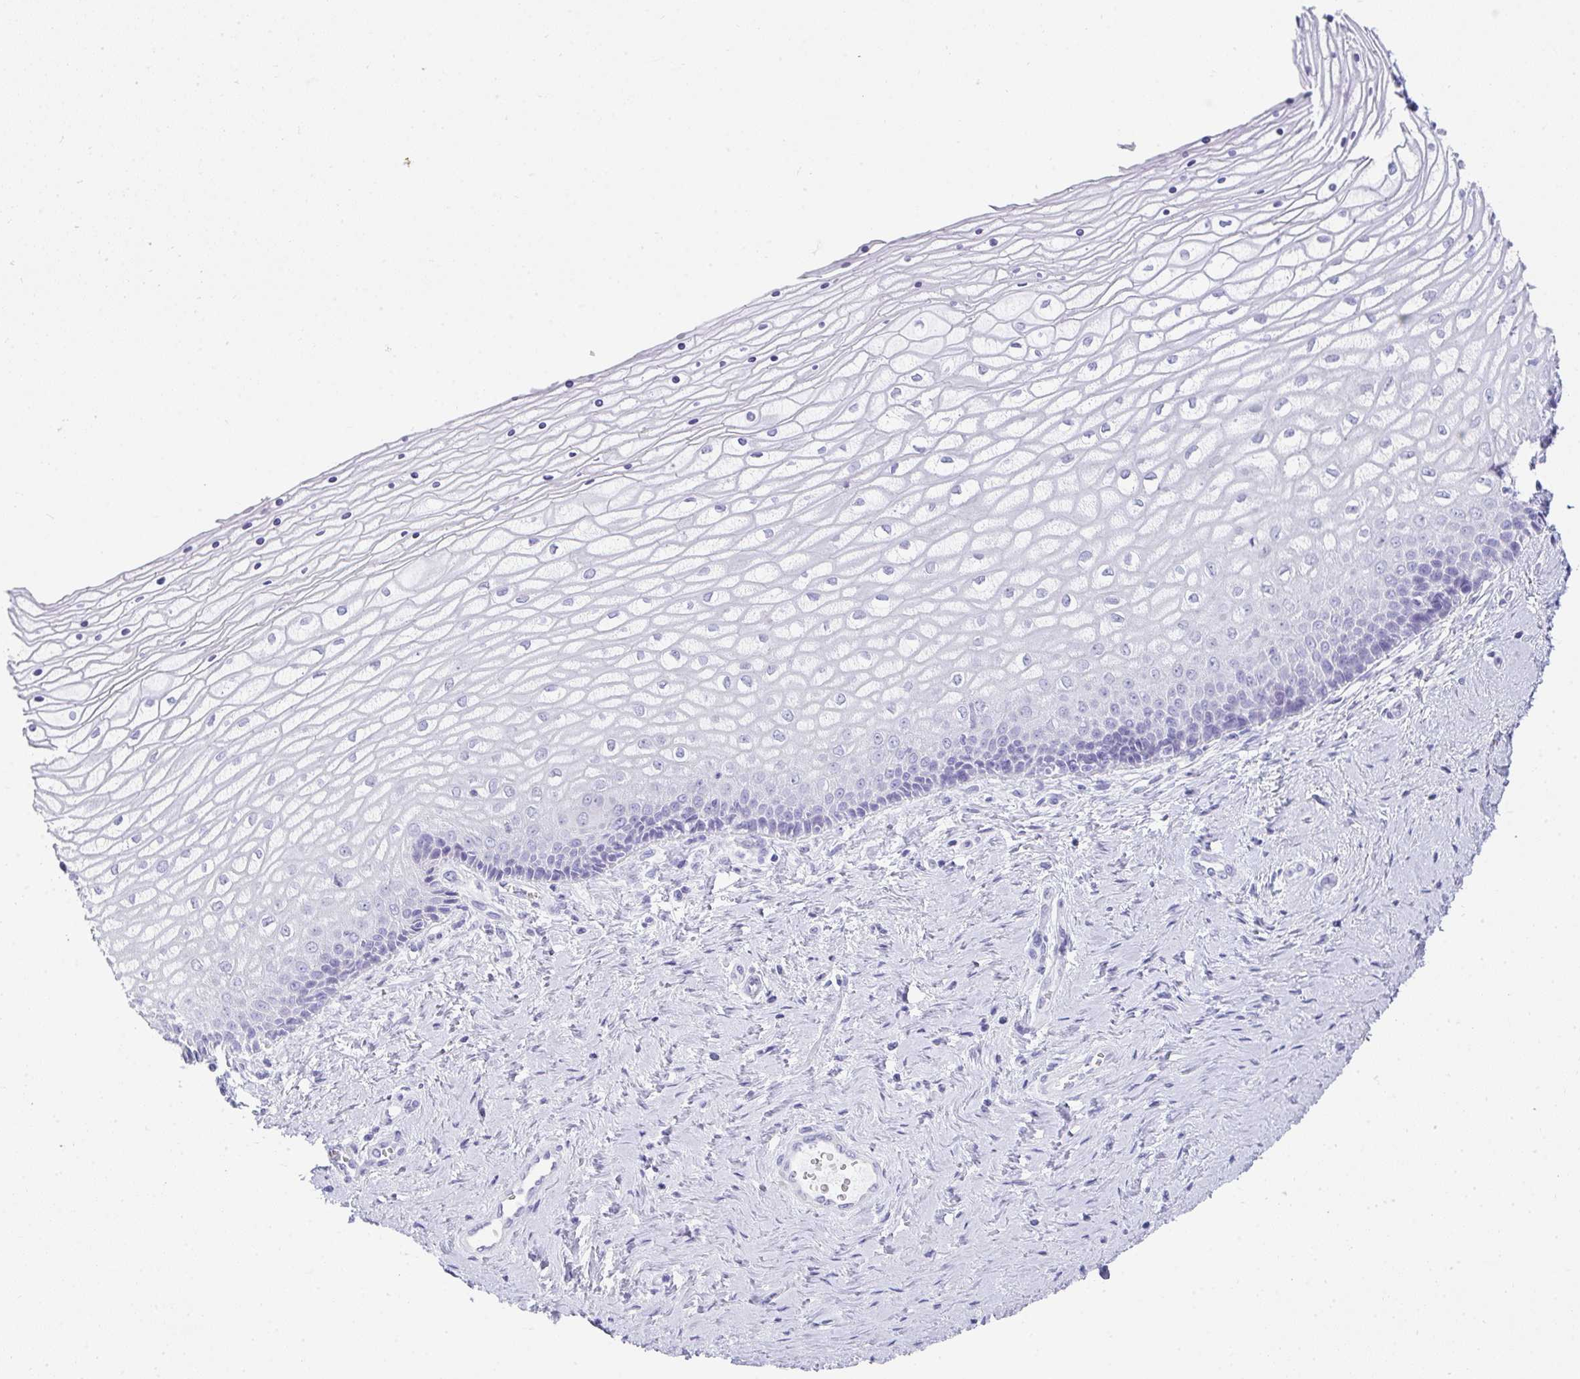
{"staining": {"intensity": "negative", "quantity": "none", "location": "none"}, "tissue": "vagina", "cell_type": "Squamous epithelial cells", "image_type": "normal", "snomed": [{"axis": "morphology", "description": "Normal tissue, NOS"}, {"axis": "topography", "description": "Vagina"}], "caption": "High power microscopy image of an IHC histopathology image of unremarkable vagina, revealing no significant expression in squamous epithelial cells.", "gene": "RLF", "patient": {"sex": "female", "age": 45}}